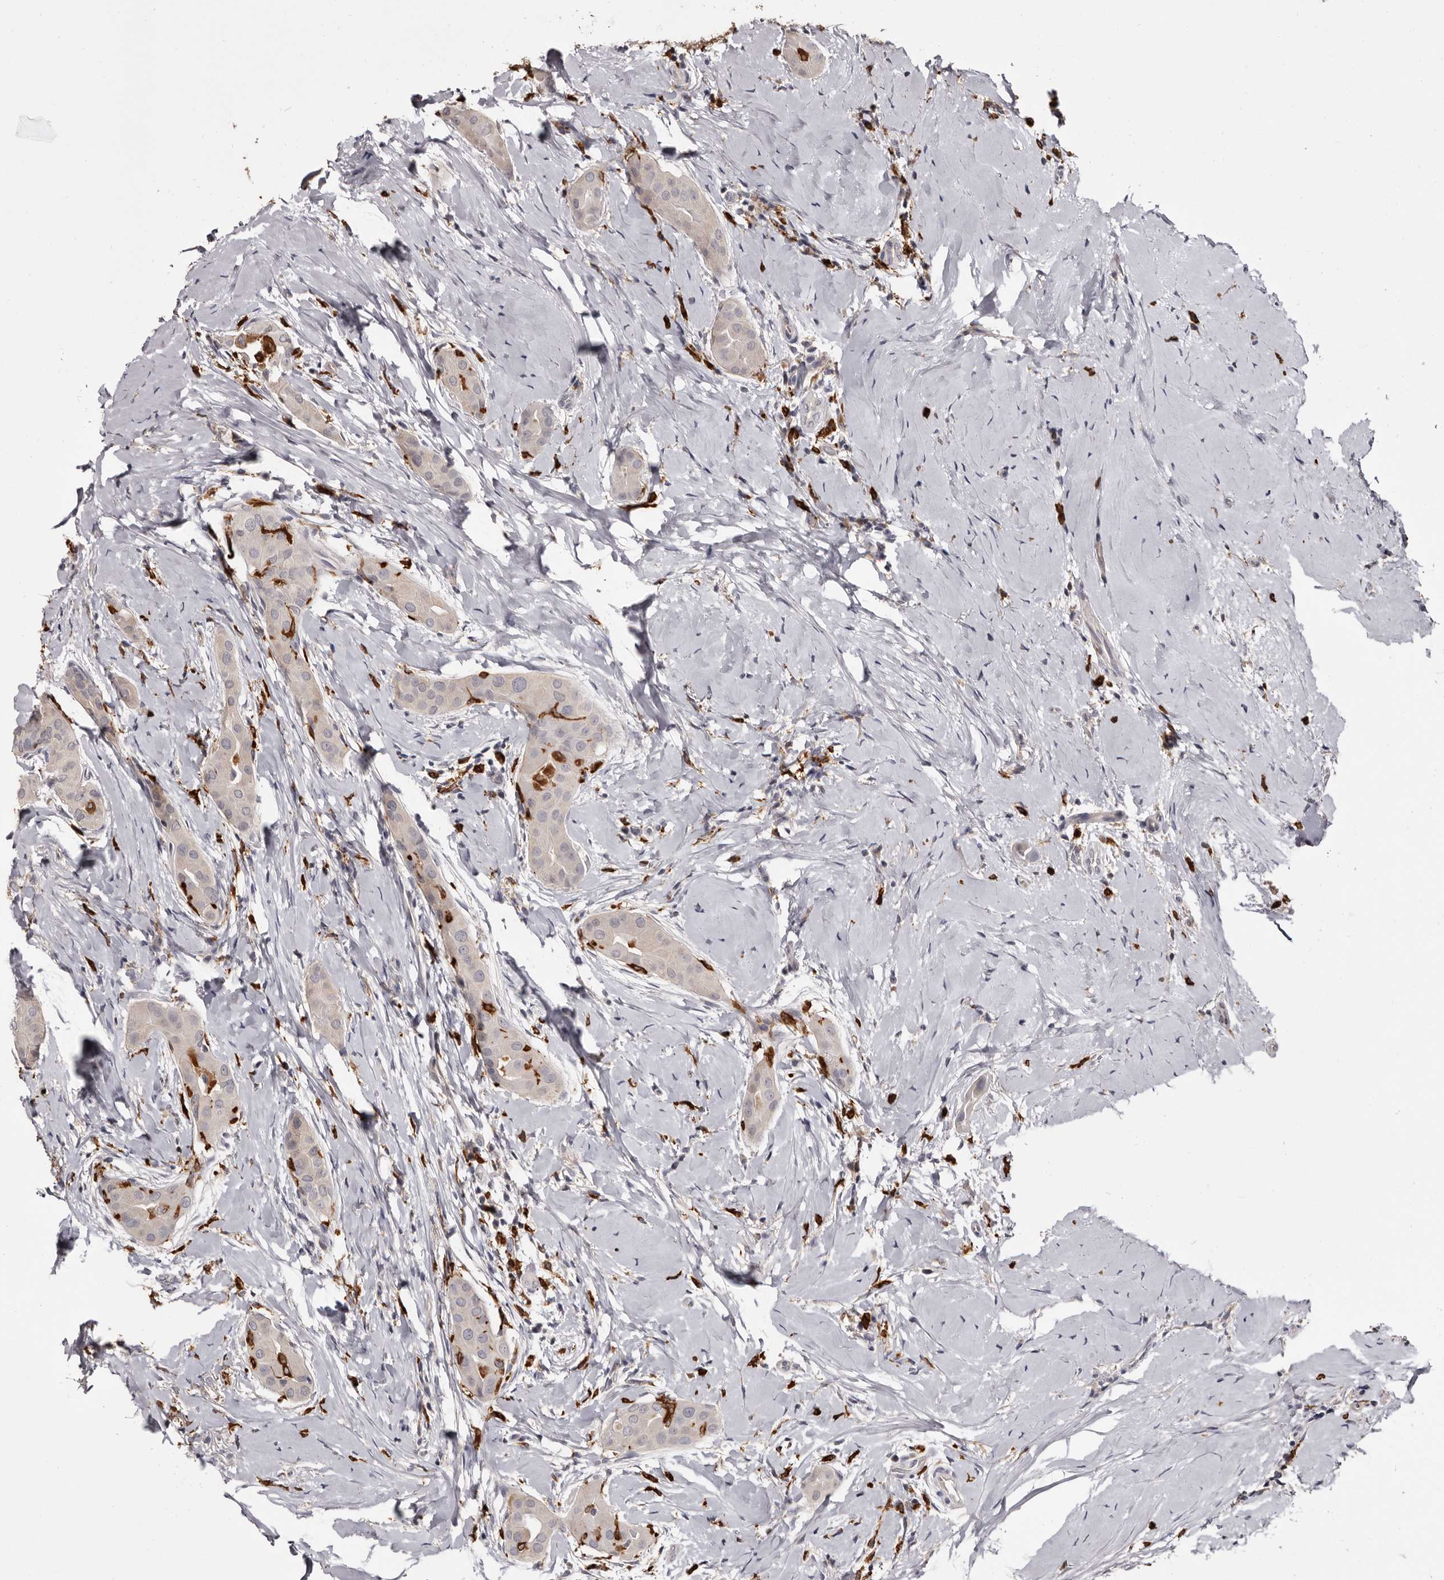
{"staining": {"intensity": "negative", "quantity": "none", "location": "none"}, "tissue": "thyroid cancer", "cell_type": "Tumor cells", "image_type": "cancer", "snomed": [{"axis": "morphology", "description": "Papillary adenocarcinoma, NOS"}, {"axis": "topography", "description": "Thyroid gland"}], "caption": "Immunohistochemistry (IHC) micrograph of human thyroid cancer (papillary adenocarcinoma) stained for a protein (brown), which displays no staining in tumor cells.", "gene": "TNNI1", "patient": {"sex": "male", "age": 33}}